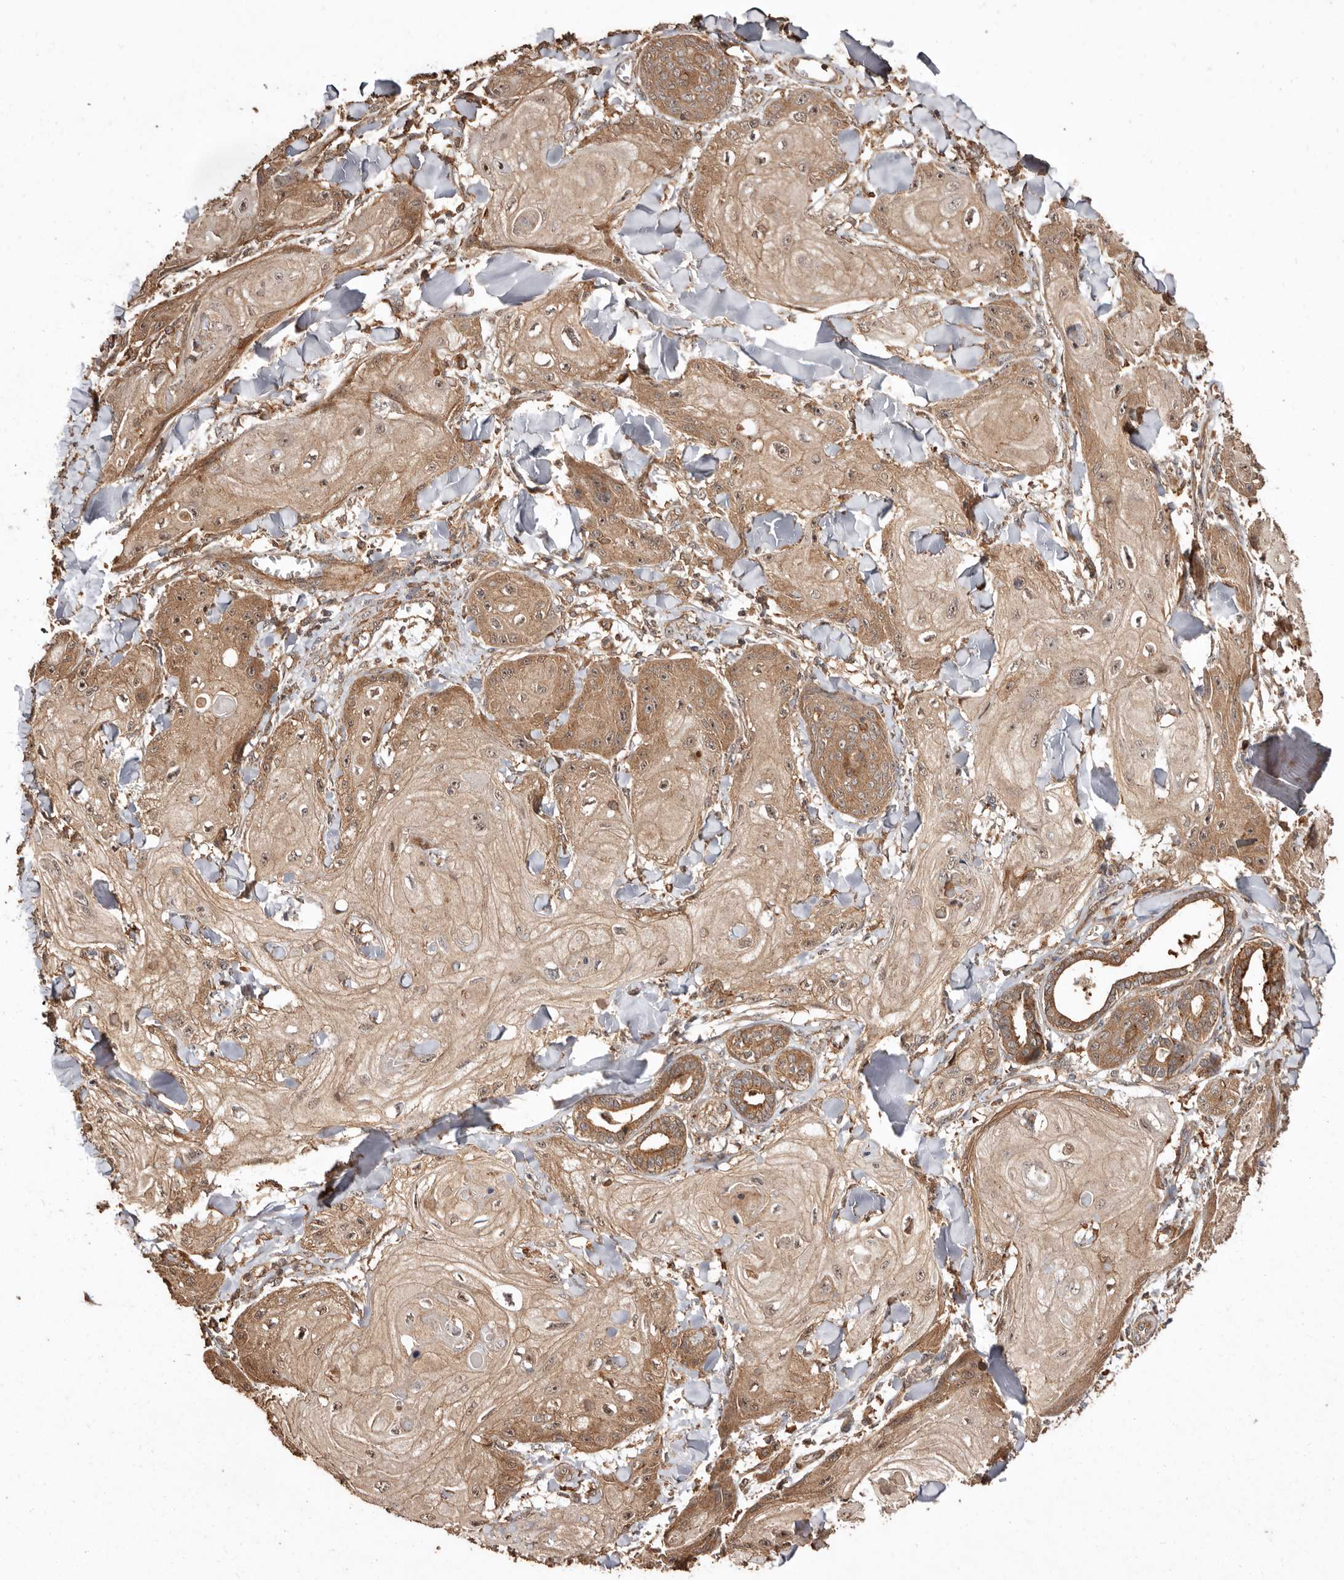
{"staining": {"intensity": "moderate", "quantity": ">75%", "location": "cytoplasmic/membranous"}, "tissue": "skin cancer", "cell_type": "Tumor cells", "image_type": "cancer", "snomed": [{"axis": "morphology", "description": "Squamous cell carcinoma, NOS"}, {"axis": "topography", "description": "Skin"}], "caption": "DAB (3,3'-diaminobenzidine) immunohistochemical staining of skin cancer shows moderate cytoplasmic/membranous protein positivity in approximately >75% of tumor cells.", "gene": "RWDD1", "patient": {"sex": "male", "age": 74}}